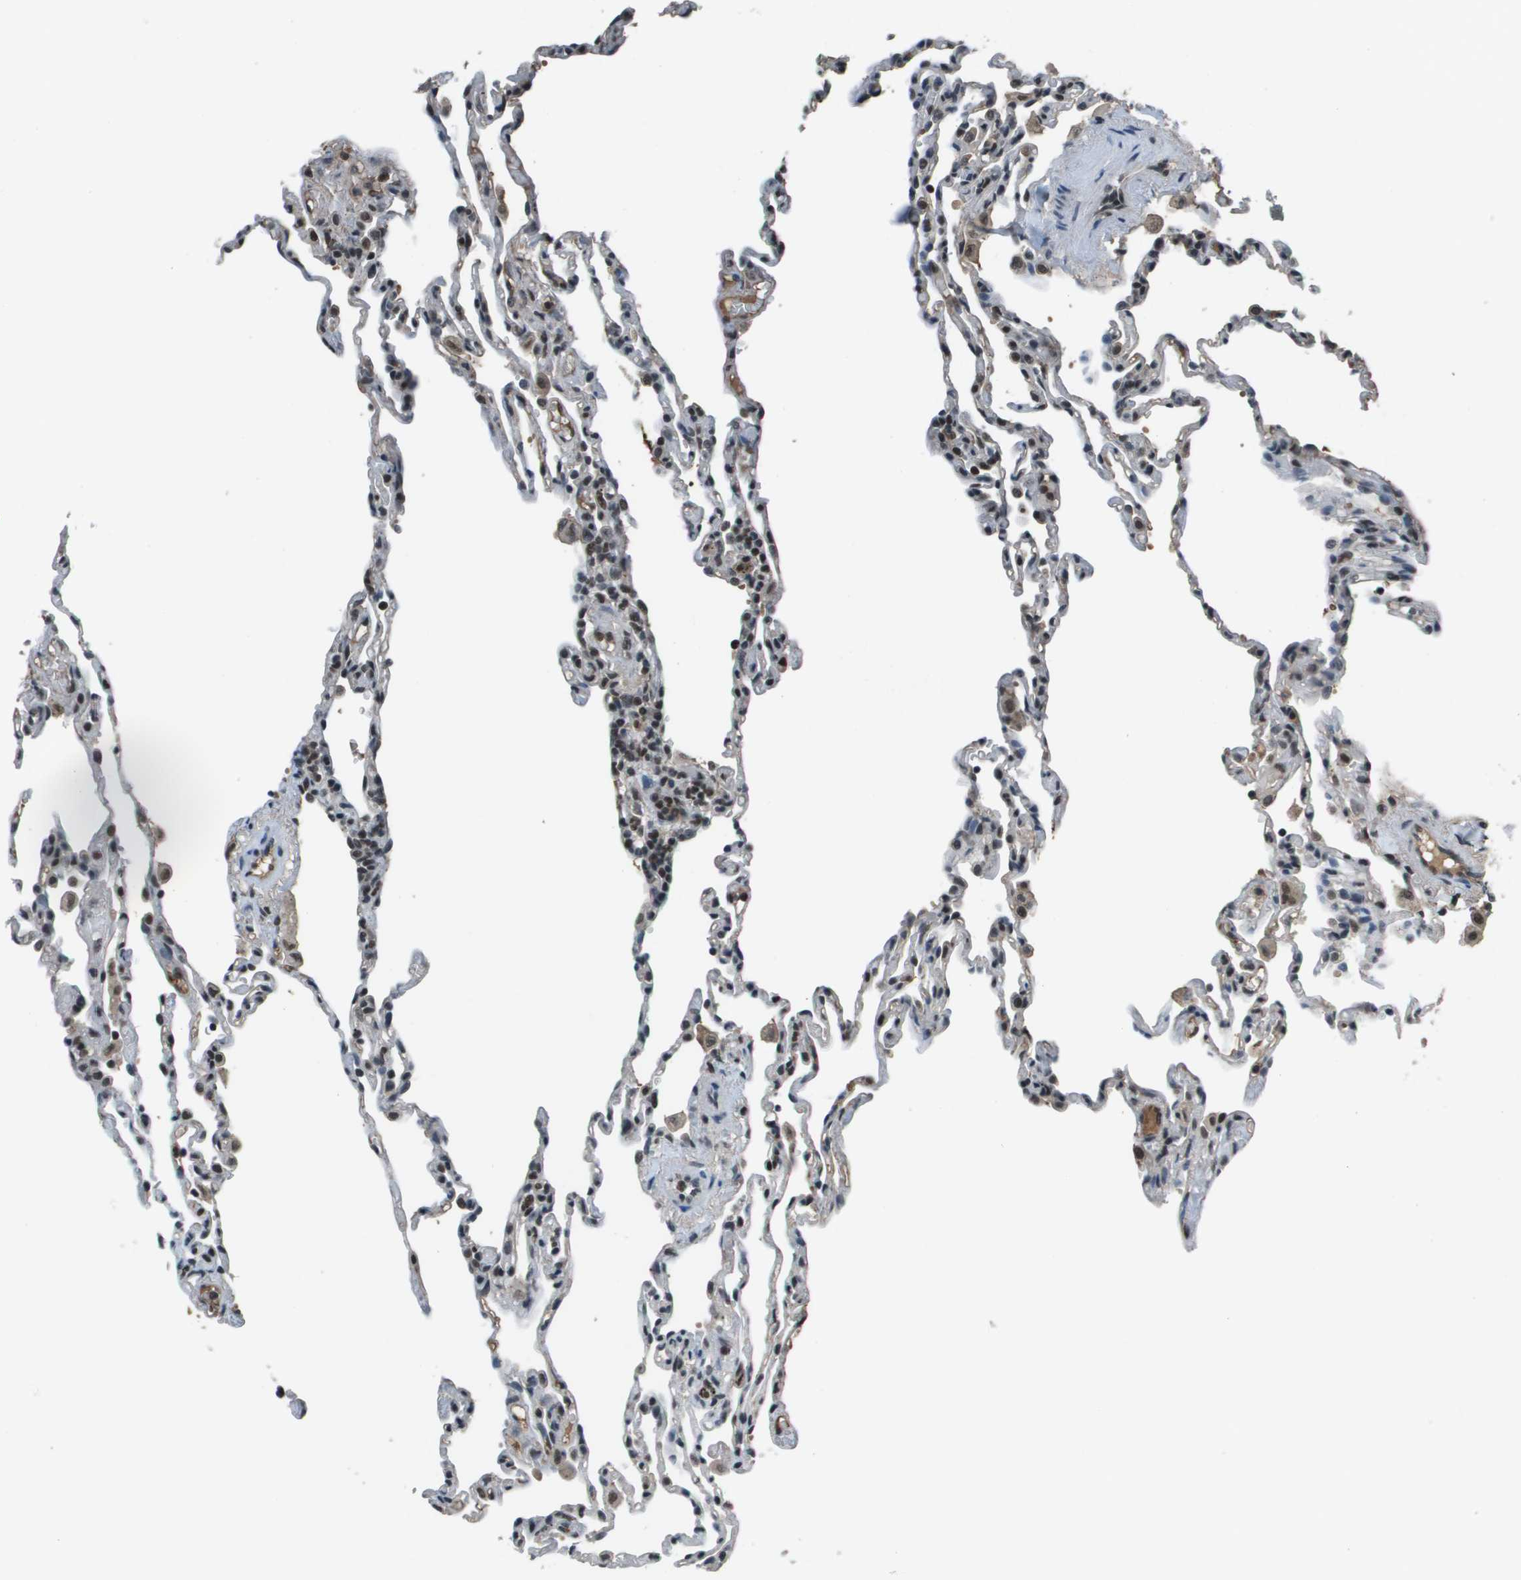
{"staining": {"intensity": "strong", "quantity": "25%-75%", "location": "nuclear"}, "tissue": "lung", "cell_type": "Alveolar cells", "image_type": "normal", "snomed": [{"axis": "morphology", "description": "Normal tissue, NOS"}, {"axis": "topography", "description": "Lung"}], "caption": "Unremarkable lung displays strong nuclear staining in about 25%-75% of alveolar cells, visualized by immunohistochemistry. The staining was performed using DAB (3,3'-diaminobenzidine), with brown indicating positive protein expression. Nuclei are stained blue with hematoxylin.", "gene": "THRAP3", "patient": {"sex": "male", "age": 59}}